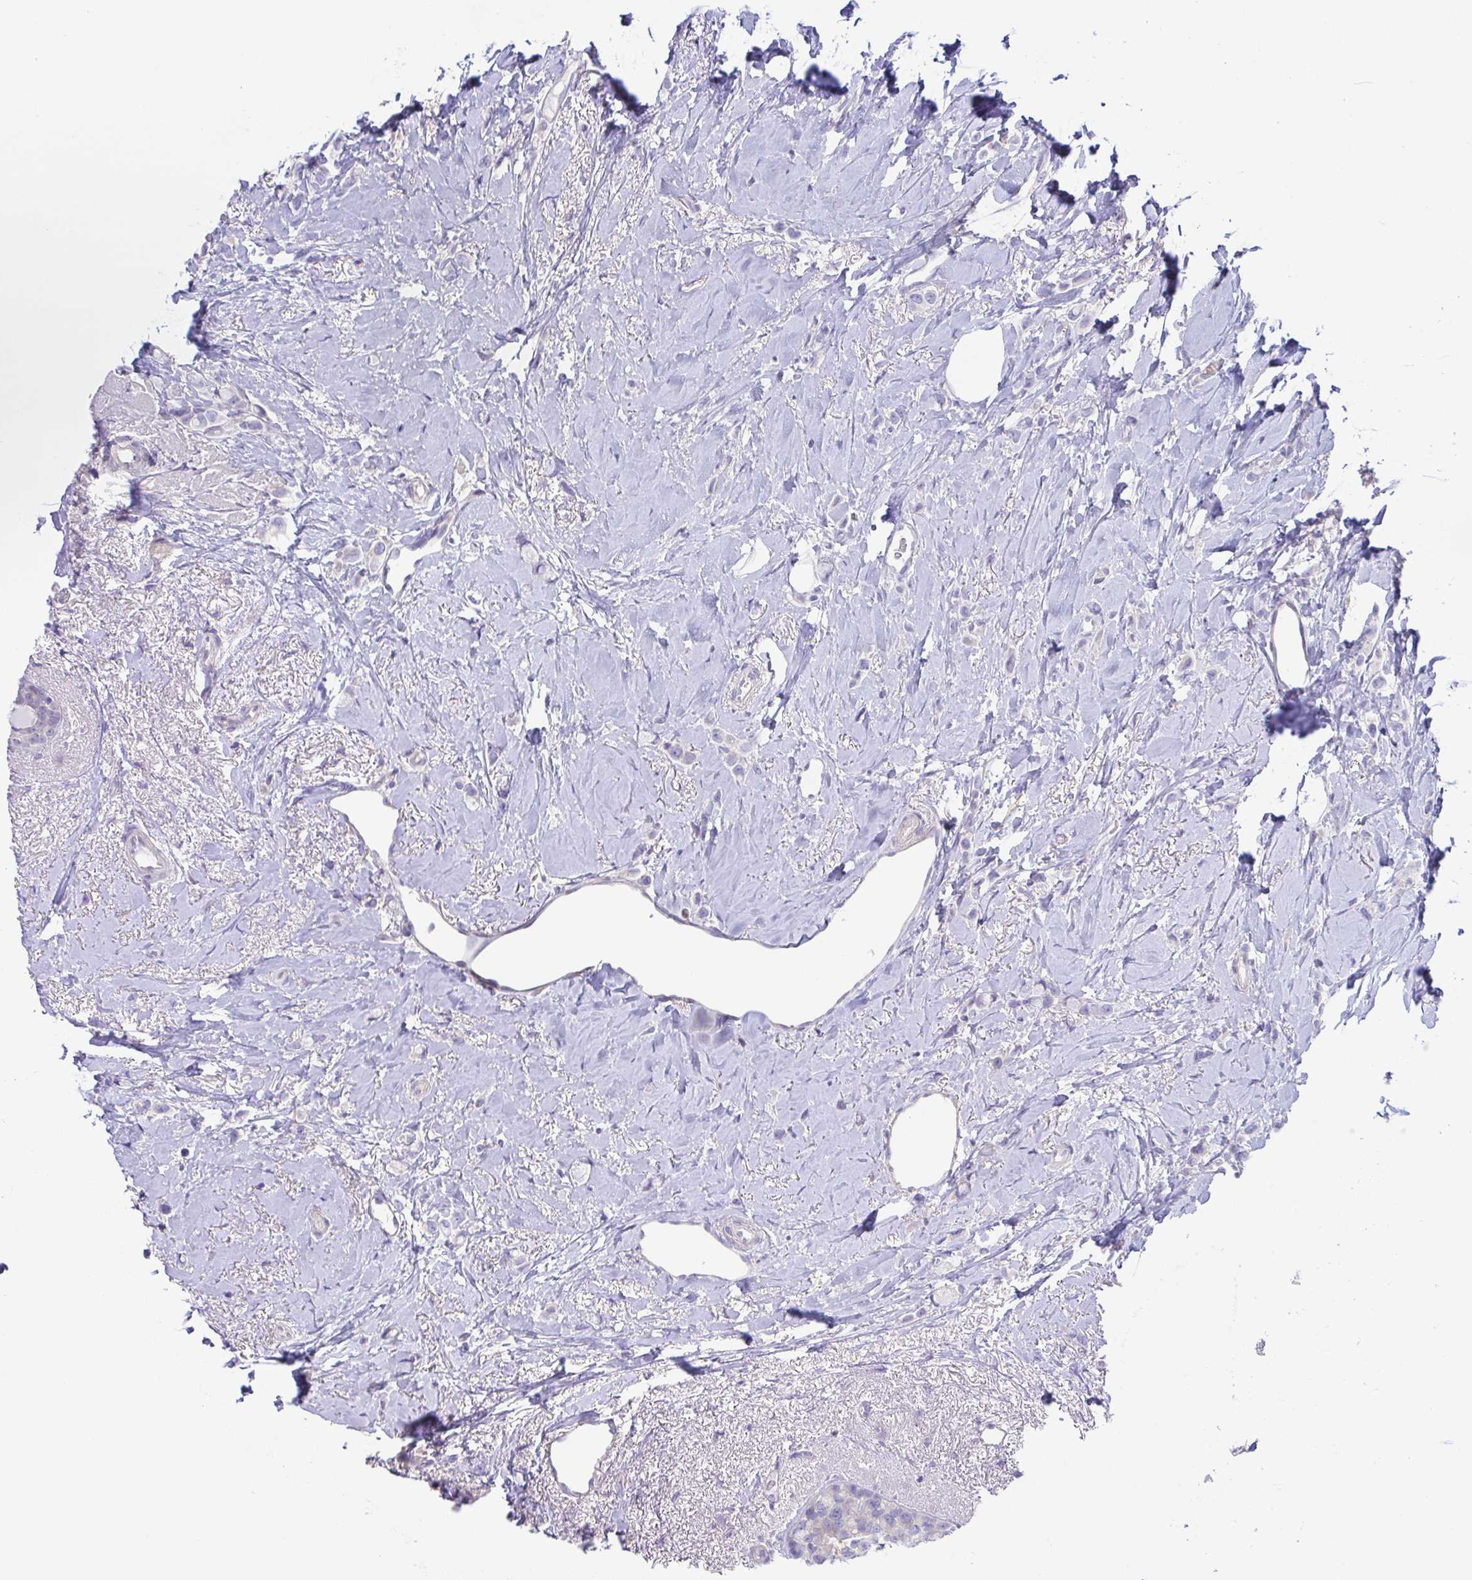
{"staining": {"intensity": "negative", "quantity": "none", "location": "none"}, "tissue": "breast cancer", "cell_type": "Tumor cells", "image_type": "cancer", "snomed": [{"axis": "morphology", "description": "Lobular carcinoma"}, {"axis": "topography", "description": "Breast"}], "caption": "Lobular carcinoma (breast) stained for a protein using immunohistochemistry (IHC) shows no positivity tumor cells.", "gene": "PKDREJ", "patient": {"sex": "female", "age": 66}}